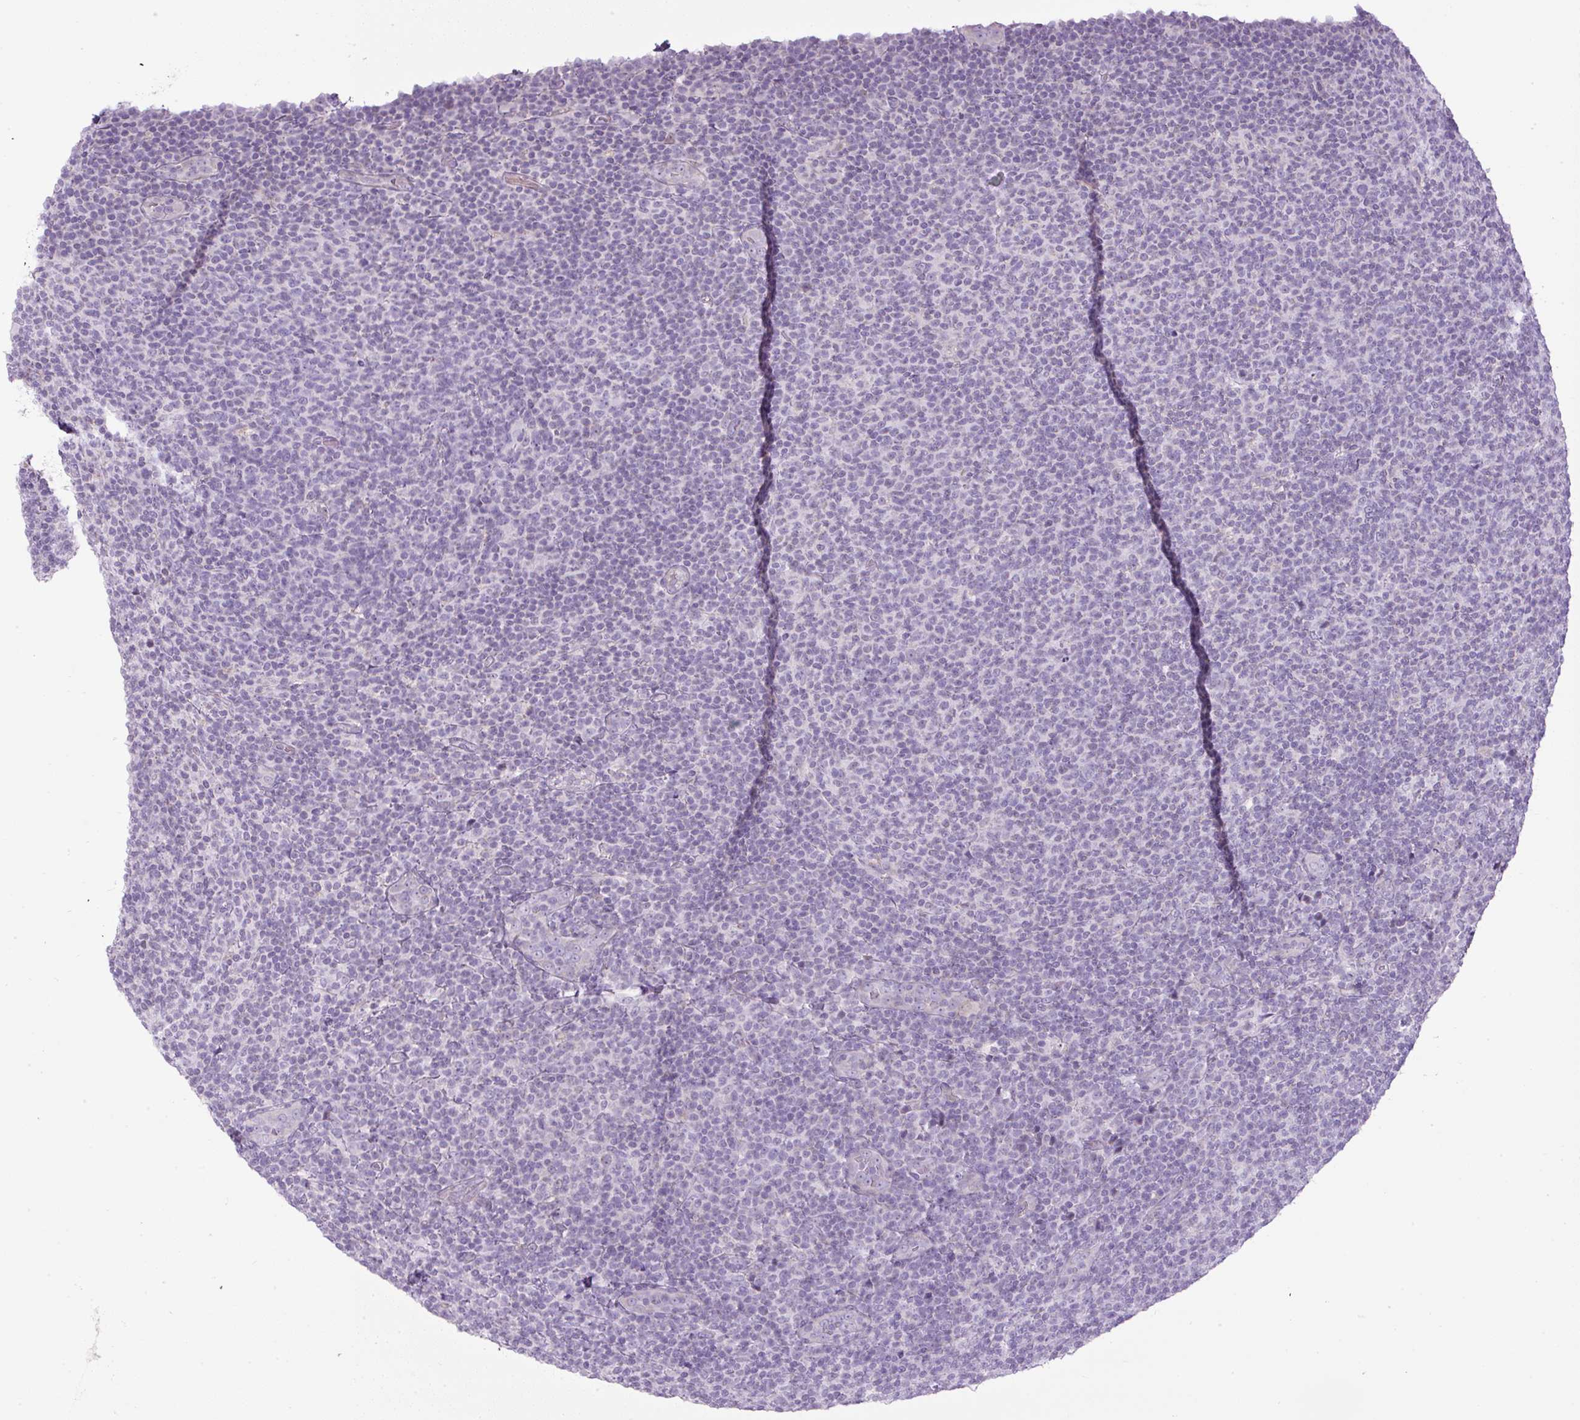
{"staining": {"intensity": "negative", "quantity": "none", "location": "none"}, "tissue": "lymphoma", "cell_type": "Tumor cells", "image_type": "cancer", "snomed": [{"axis": "morphology", "description": "Malignant lymphoma, non-Hodgkin's type, Low grade"}, {"axis": "topography", "description": "Lymph node"}], "caption": "Human lymphoma stained for a protein using immunohistochemistry exhibits no staining in tumor cells.", "gene": "FGFBP3", "patient": {"sex": "male", "age": 66}}